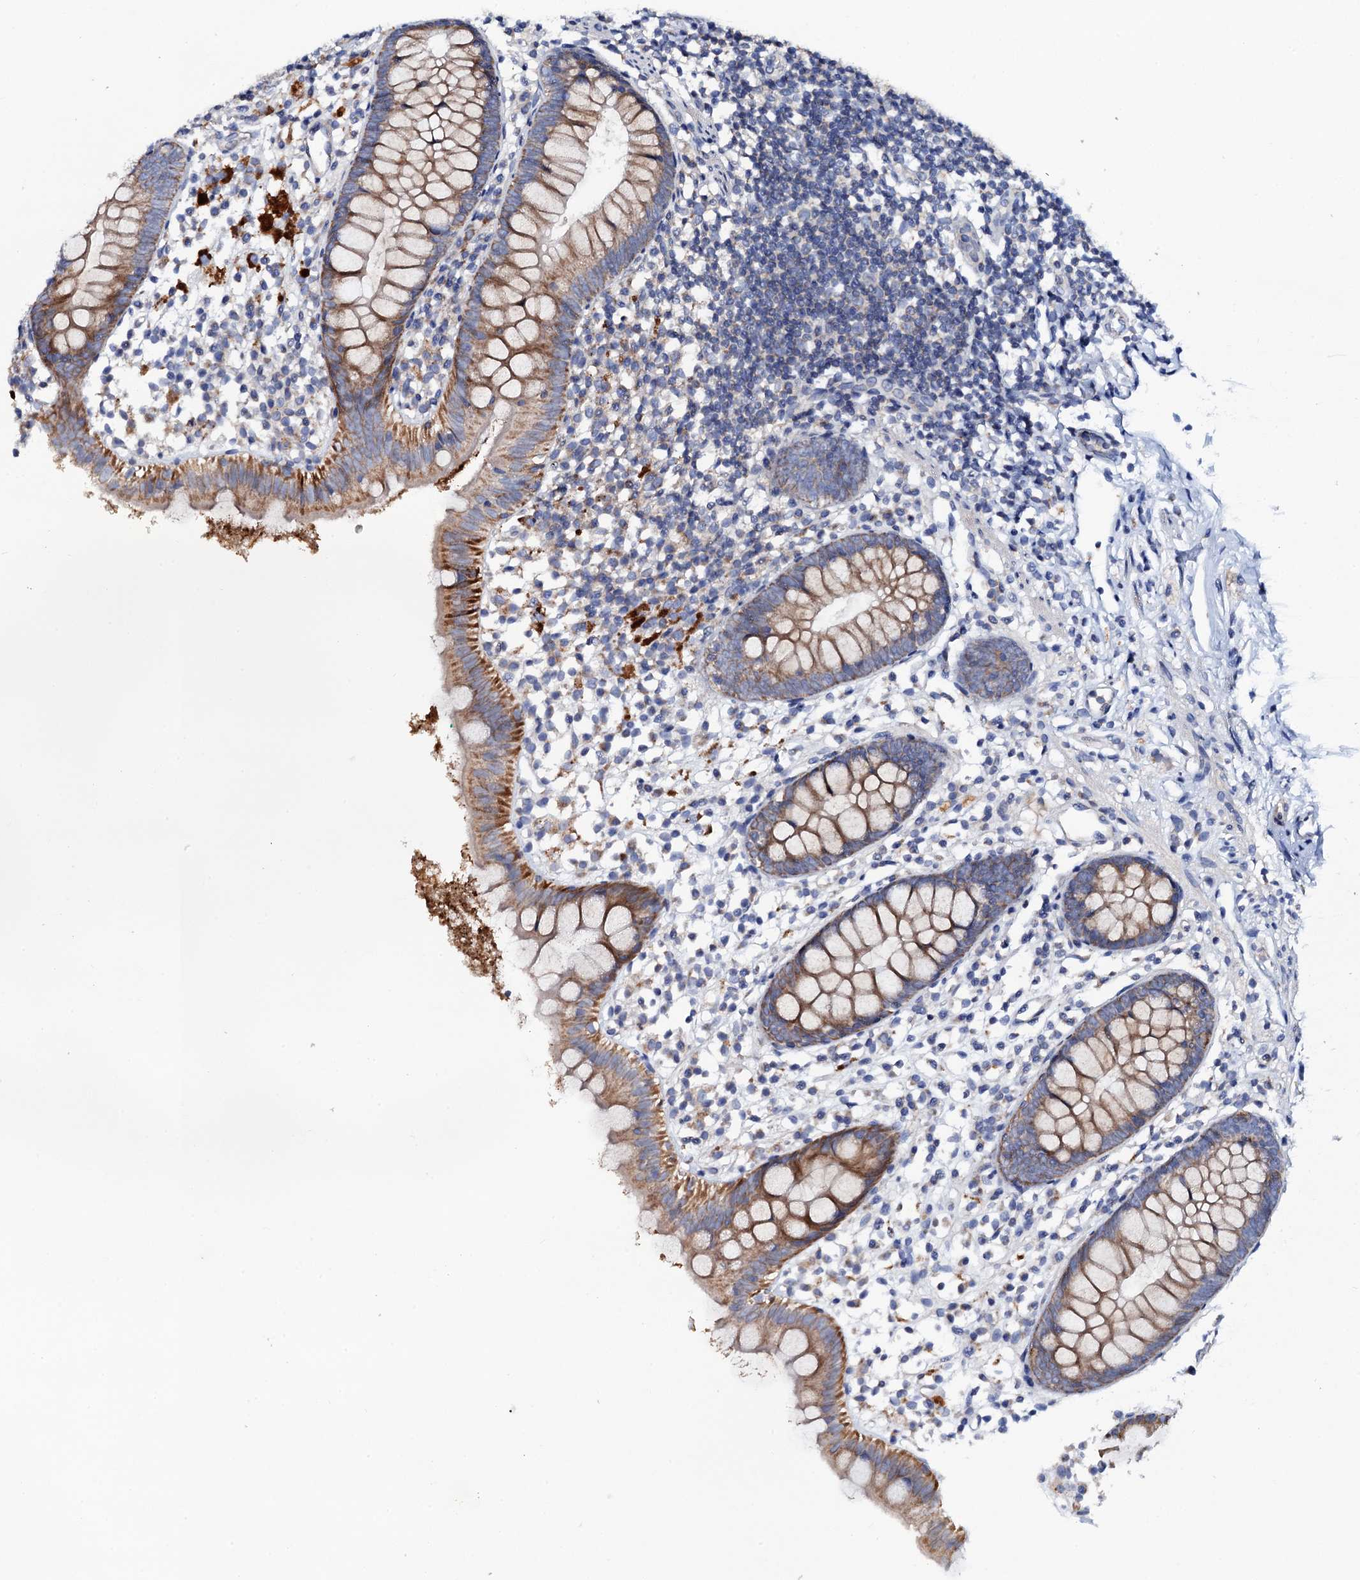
{"staining": {"intensity": "moderate", "quantity": ">75%", "location": "cytoplasmic/membranous"}, "tissue": "appendix", "cell_type": "Glandular cells", "image_type": "normal", "snomed": [{"axis": "morphology", "description": "Normal tissue, NOS"}, {"axis": "topography", "description": "Appendix"}], "caption": "Protein expression by immunohistochemistry (IHC) displays moderate cytoplasmic/membranous positivity in approximately >75% of glandular cells in normal appendix. The staining is performed using DAB brown chromogen to label protein expression. The nuclei are counter-stained blue using hematoxylin.", "gene": "MRPL48", "patient": {"sex": "female", "age": 20}}